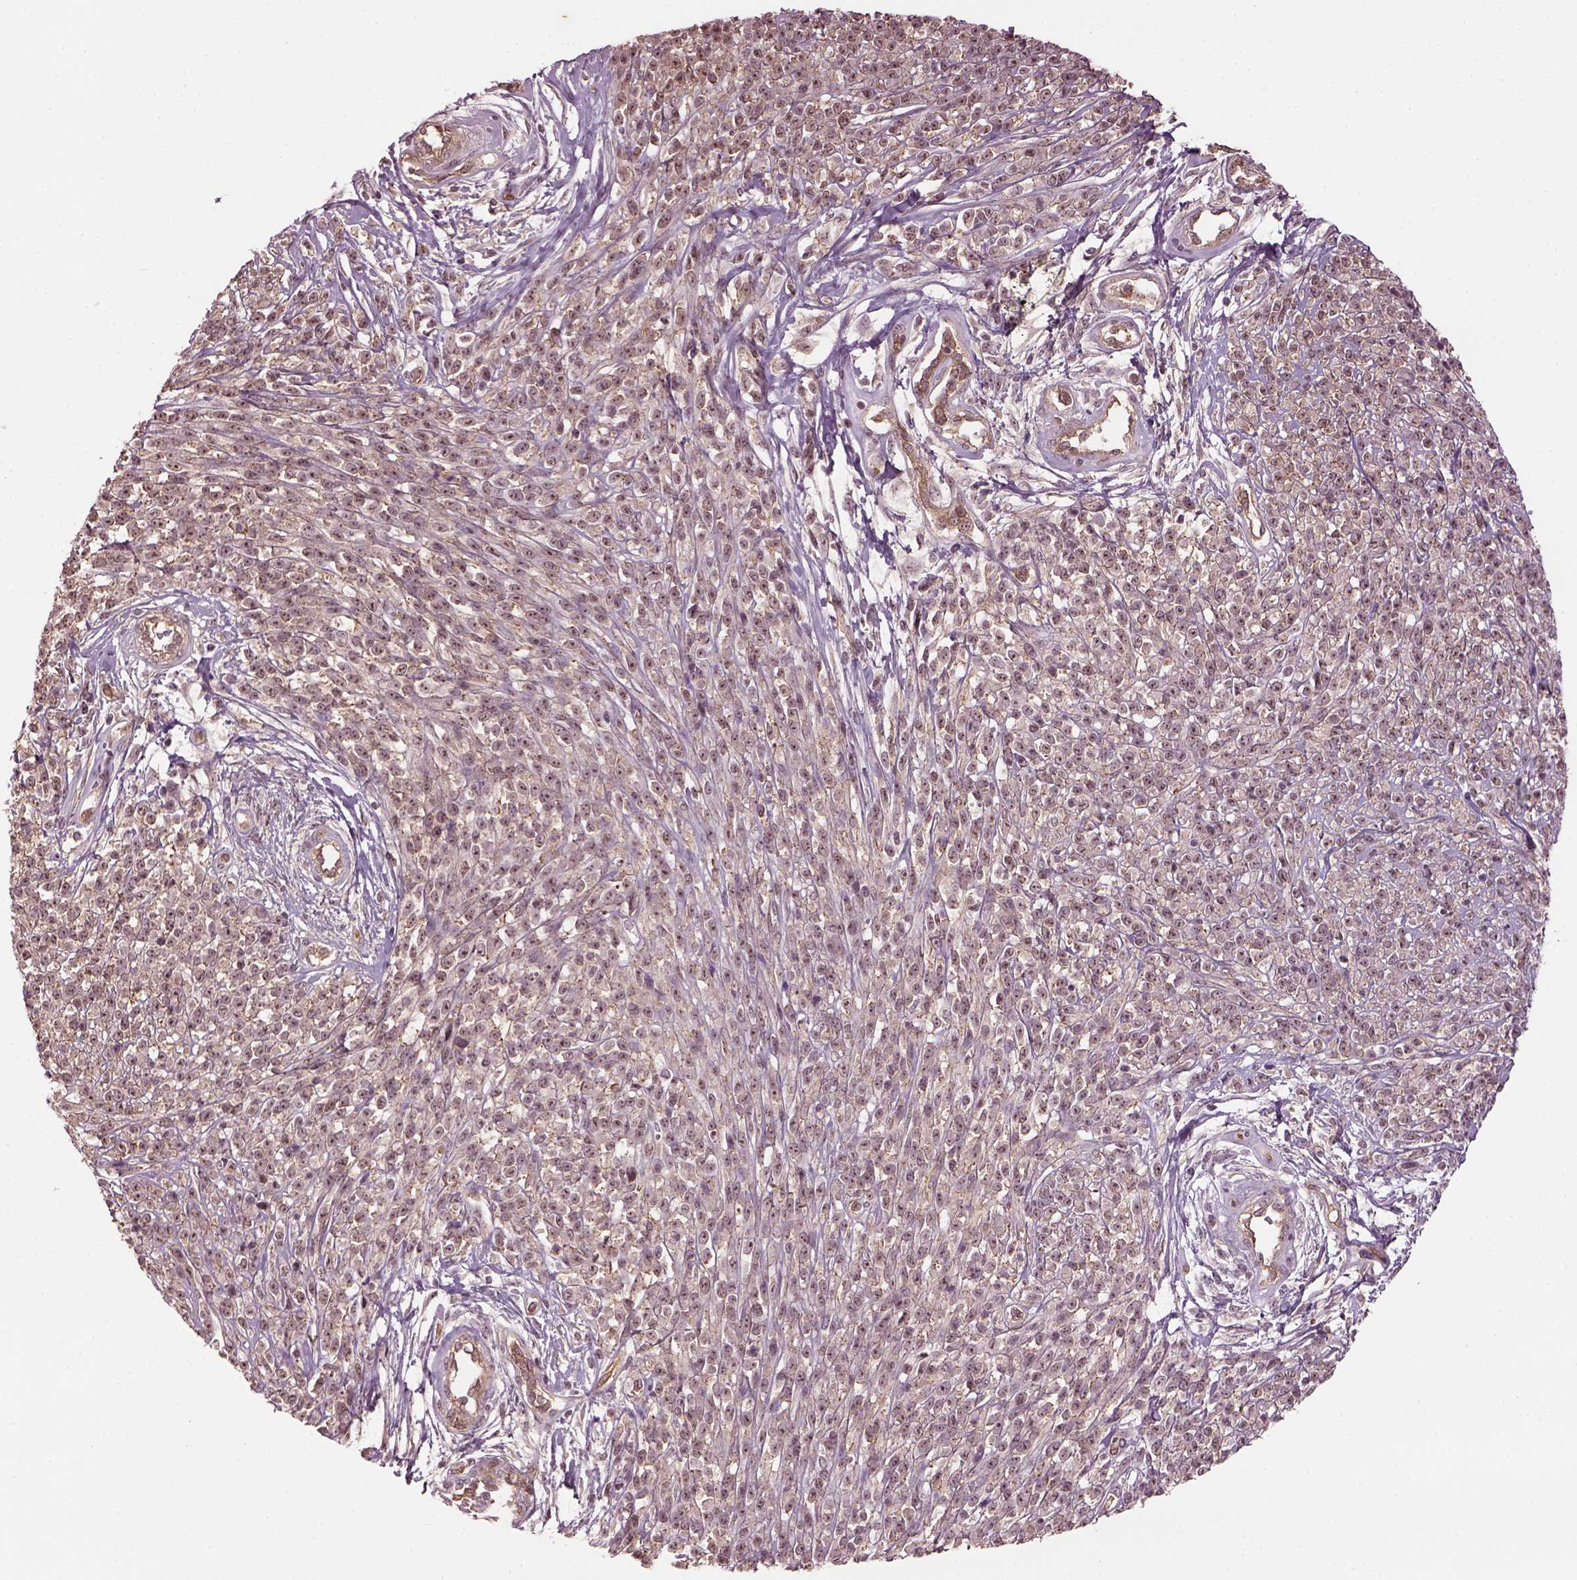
{"staining": {"intensity": "moderate", "quantity": "25%-75%", "location": "nuclear"}, "tissue": "melanoma", "cell_type": "Tumor cells", "image_type": "cancer", "snomed": [{"axis": "morphology", "description": "Malignant melanoma, NOS"}, {"axis": "topography", "description": "Skin"}, {"axis": "topography", "description": "Skin of trunk"}], "caption": "DAB immunohistochemical staining of human melanoma shows moderate nuclear protein staining in approximately 25%-75% of tumor cells.", "gene": "GNRH1", "patient": {"sex": "male", "age": 74}}